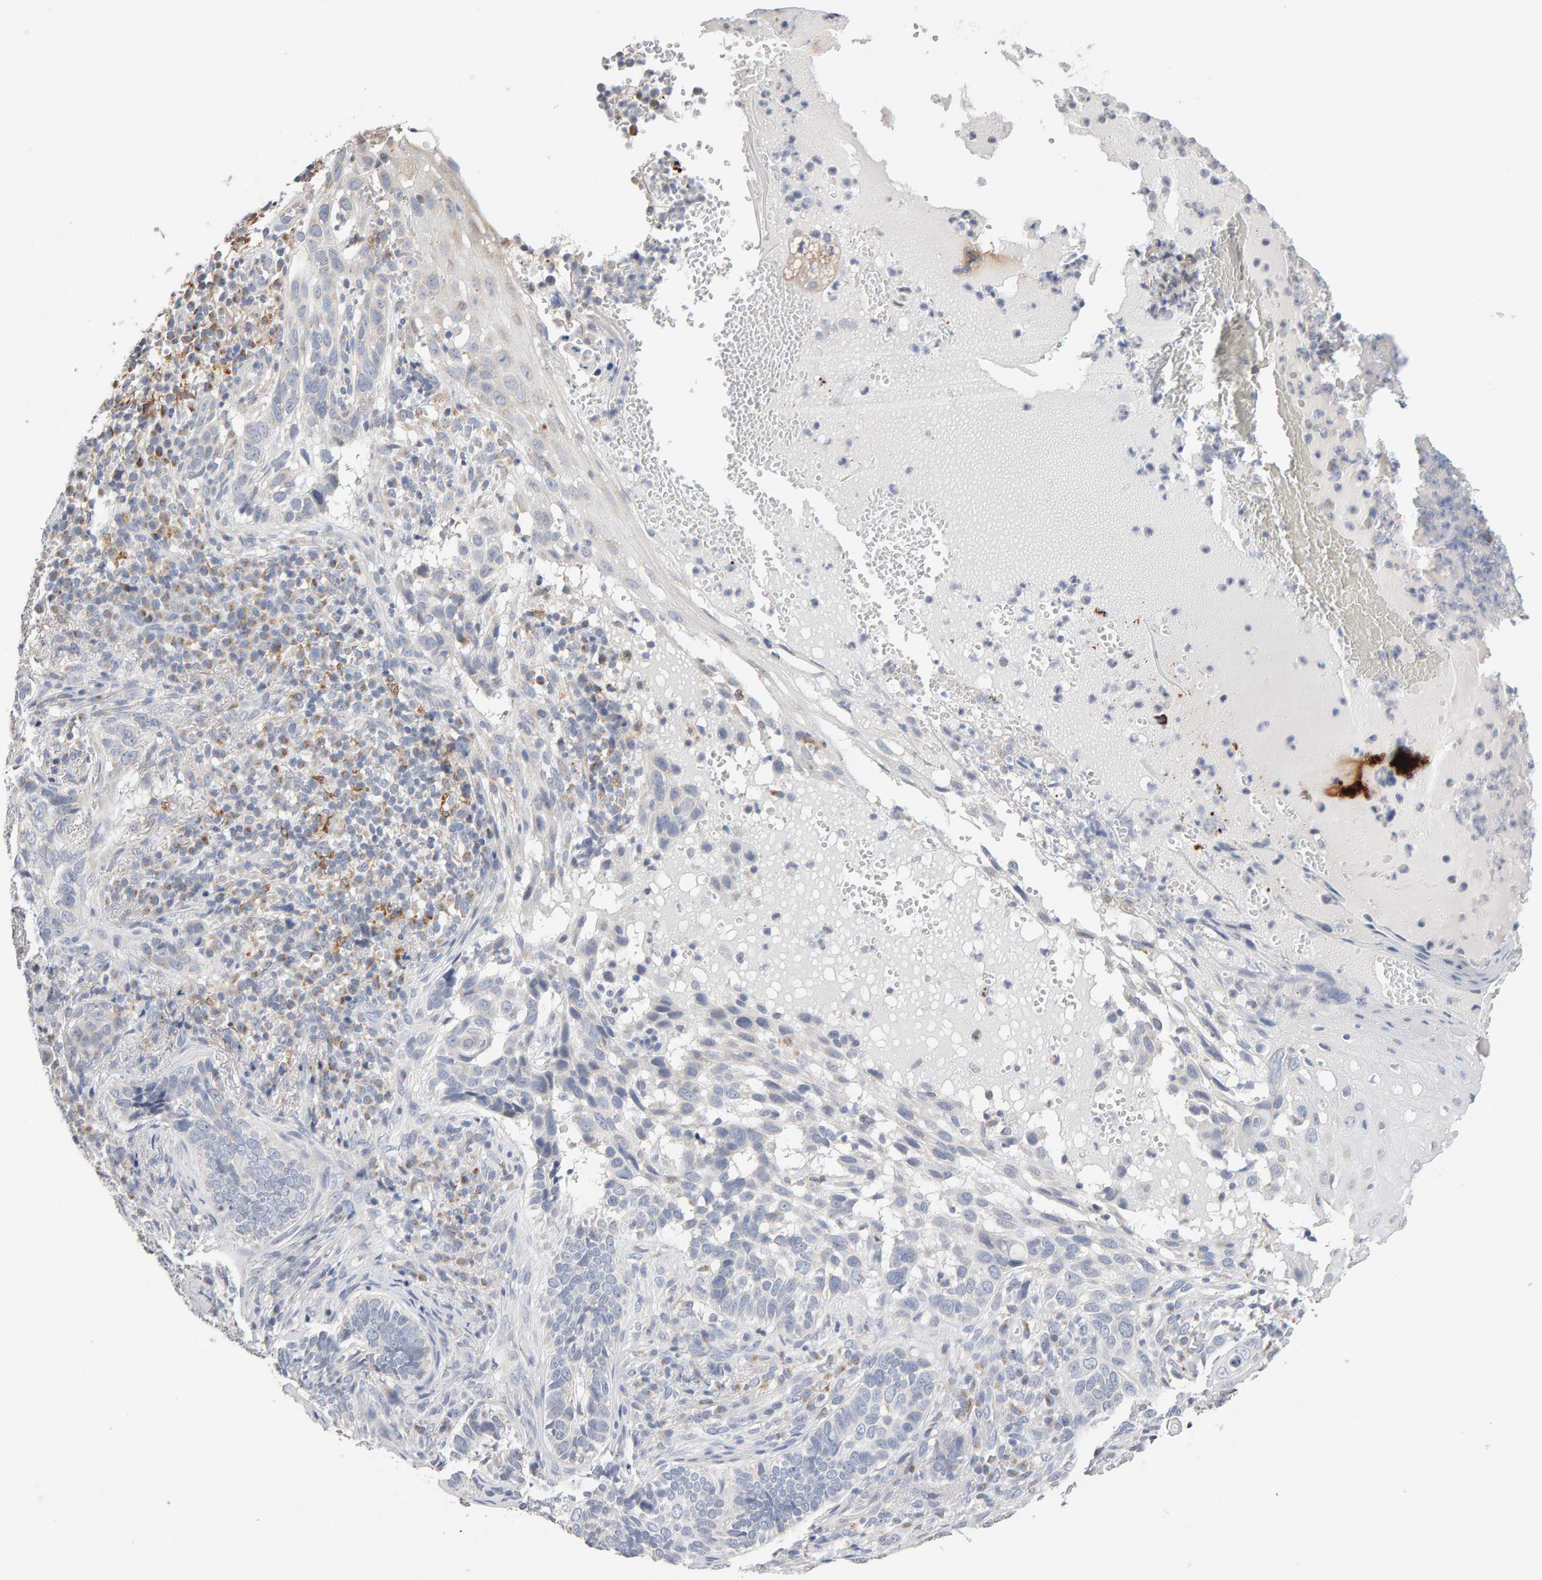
{"staining": {"intensity": "negative", "quantity": "none", "location": "none"}, "tissue": "skin cancer", "cell_type": "Tumor cells", "image_type": "cancer", "snomed": [{"axis": "morphology", "description": "Basal cell carcinoma"}, {"axis": "topography", "description": "Skin"}], "caption": "Tumor cells show no significant expression in skin cancer.", "gene": "SGPL1", "patient": {"sex": "female", "age": 89}}